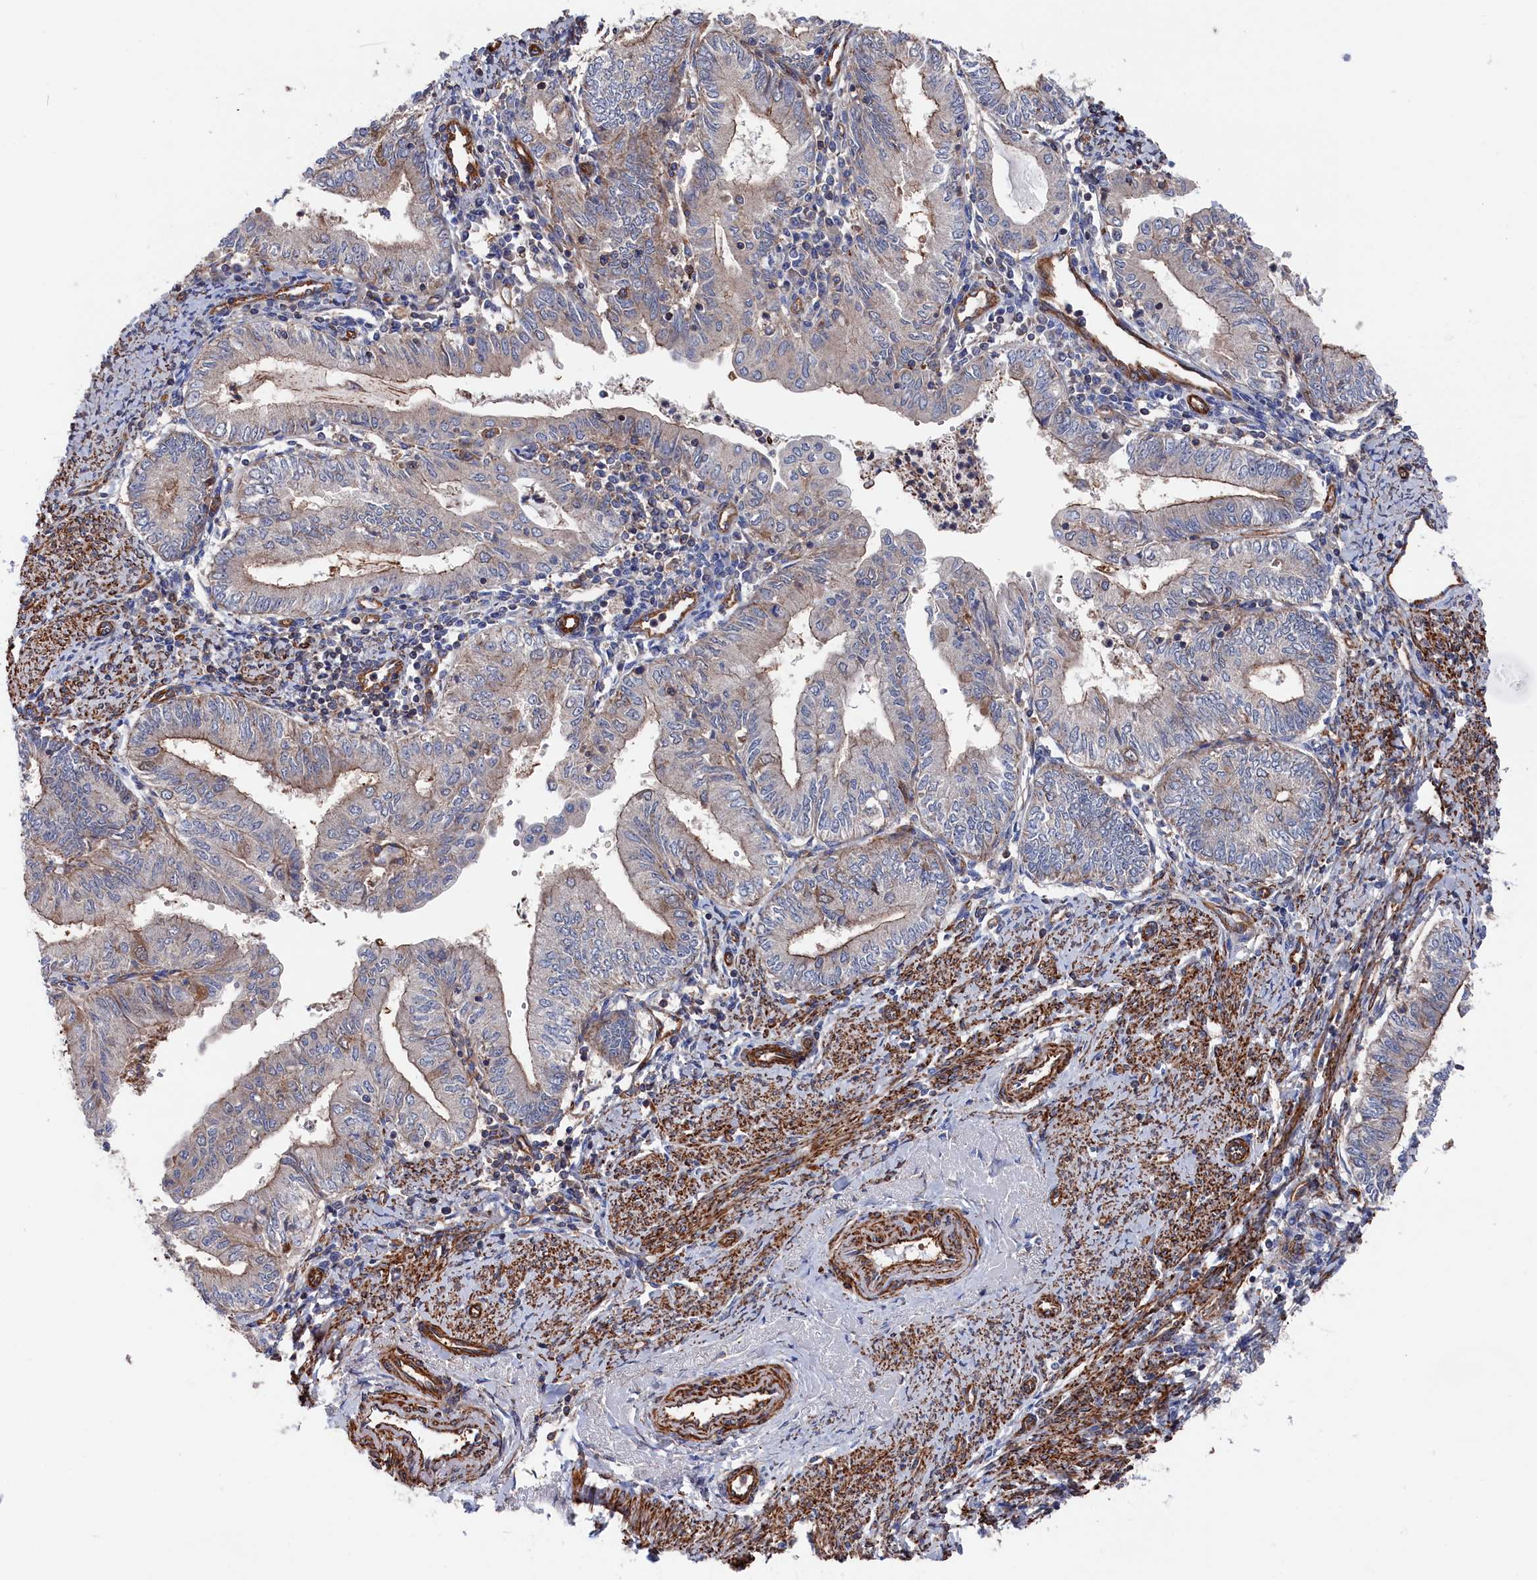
{"staining": {"intensity": "weak", "quantity": "<25%", "location": "cytoplasmic/membranous"}, "tissue": "endometrial cancer", "cell_type": "Tumor cells", "image_type": "cancer", "snomed": [{"axis": "morphology", "description": "Adenocarcinoma, NOS"}, {"axis": "topography", "description": "Endometrium"}], "caption": "IHC micrograph of neoplastic tissue: endometrial adenocarcinoma stained with DAB (3,3'-diaminobenzidine) shows no significant protein expression in tumor cells.", "gene": "LDHD", "patient": {"sex": "female", "age": 66}}